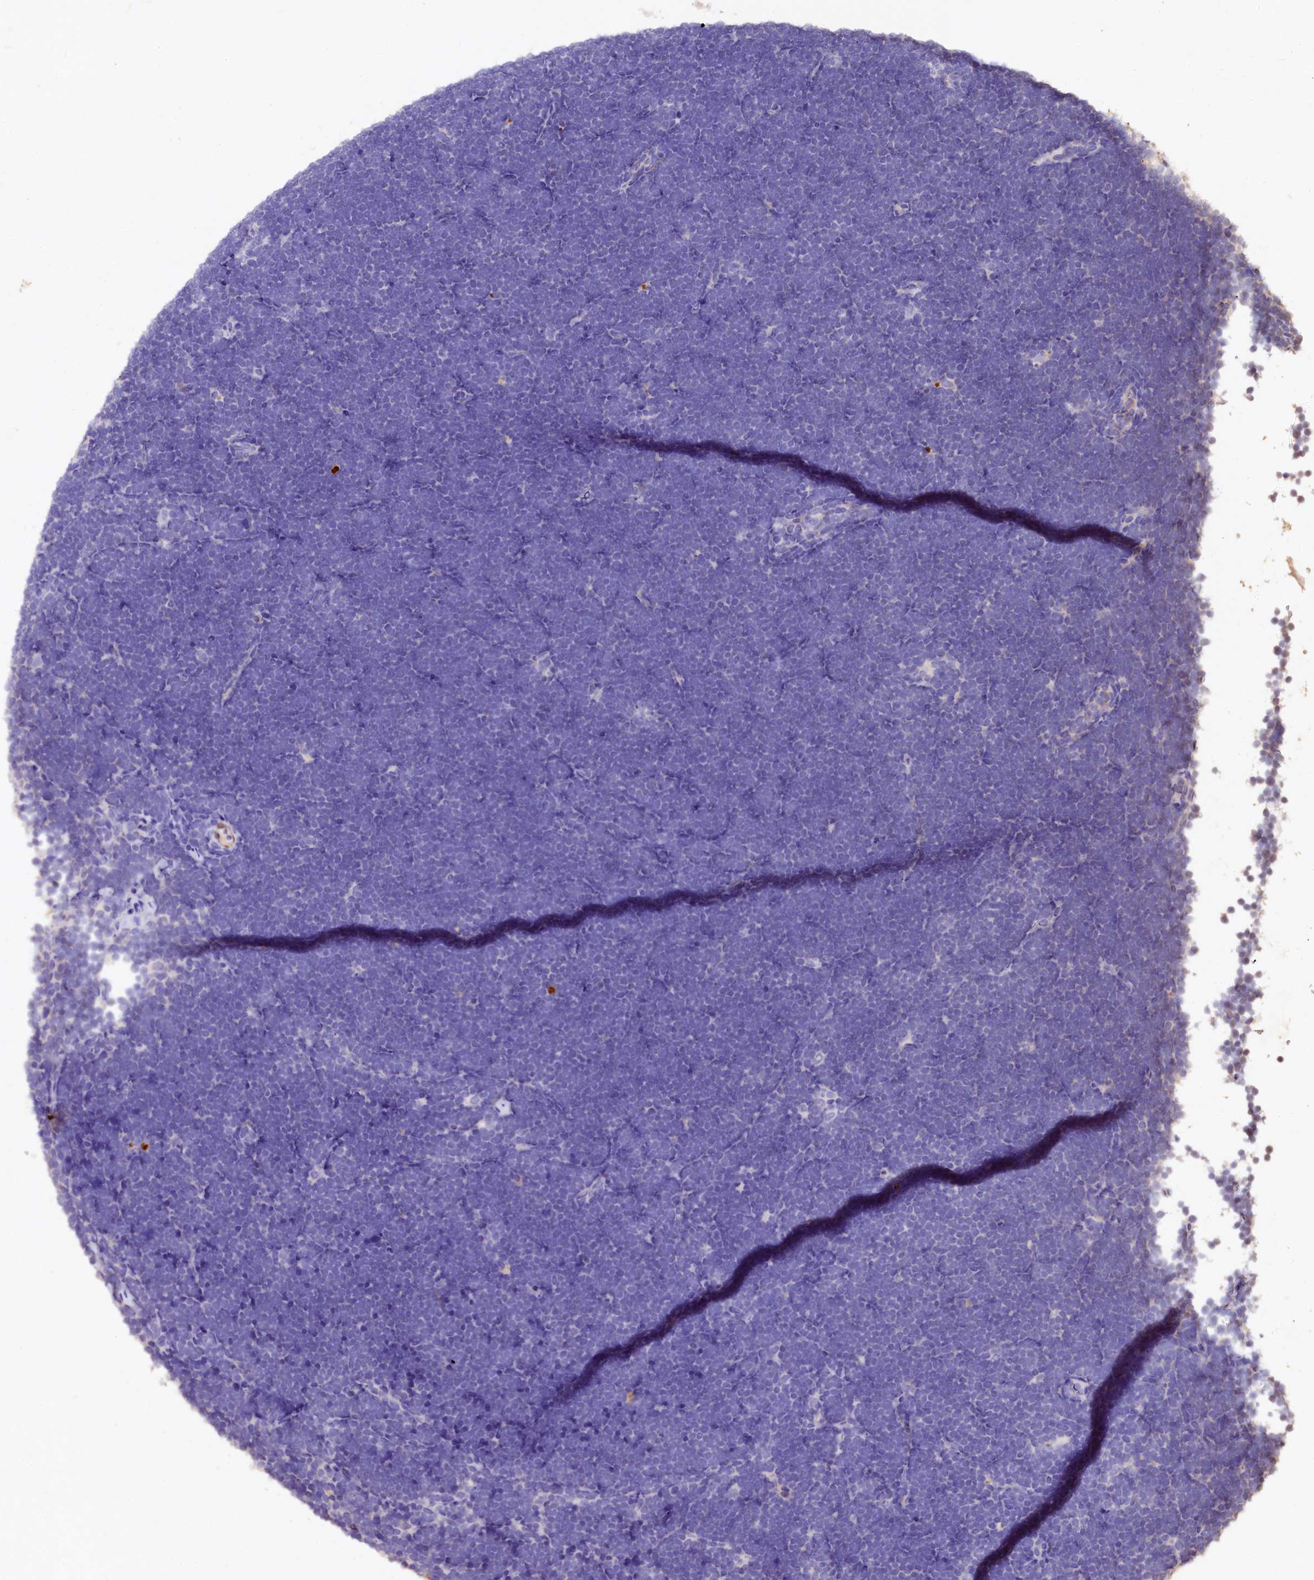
{"staining": {"intensity": "negative", "quantity": "none", "location": "none"}, "tissue": "lymphoma", "cell_type": "Tumor cells", "image_type": "cancer", "snomed": [{"axis": "morphology", "description": "Malignant lymphoma, non-Hodgkin's type, High grade"}, {"axis": "topography", "description": "Lymph node"}], "caption": "High power microscopy micrograph of an IHC histopathology image of malignant lymphoma, non-Hodgkin's type (high-grade), revealing no significant expression in tumor cells. (DAB IHC, high magnification).", "gene": "VPS36", "patient": {"sex": "male", "age": 13}}